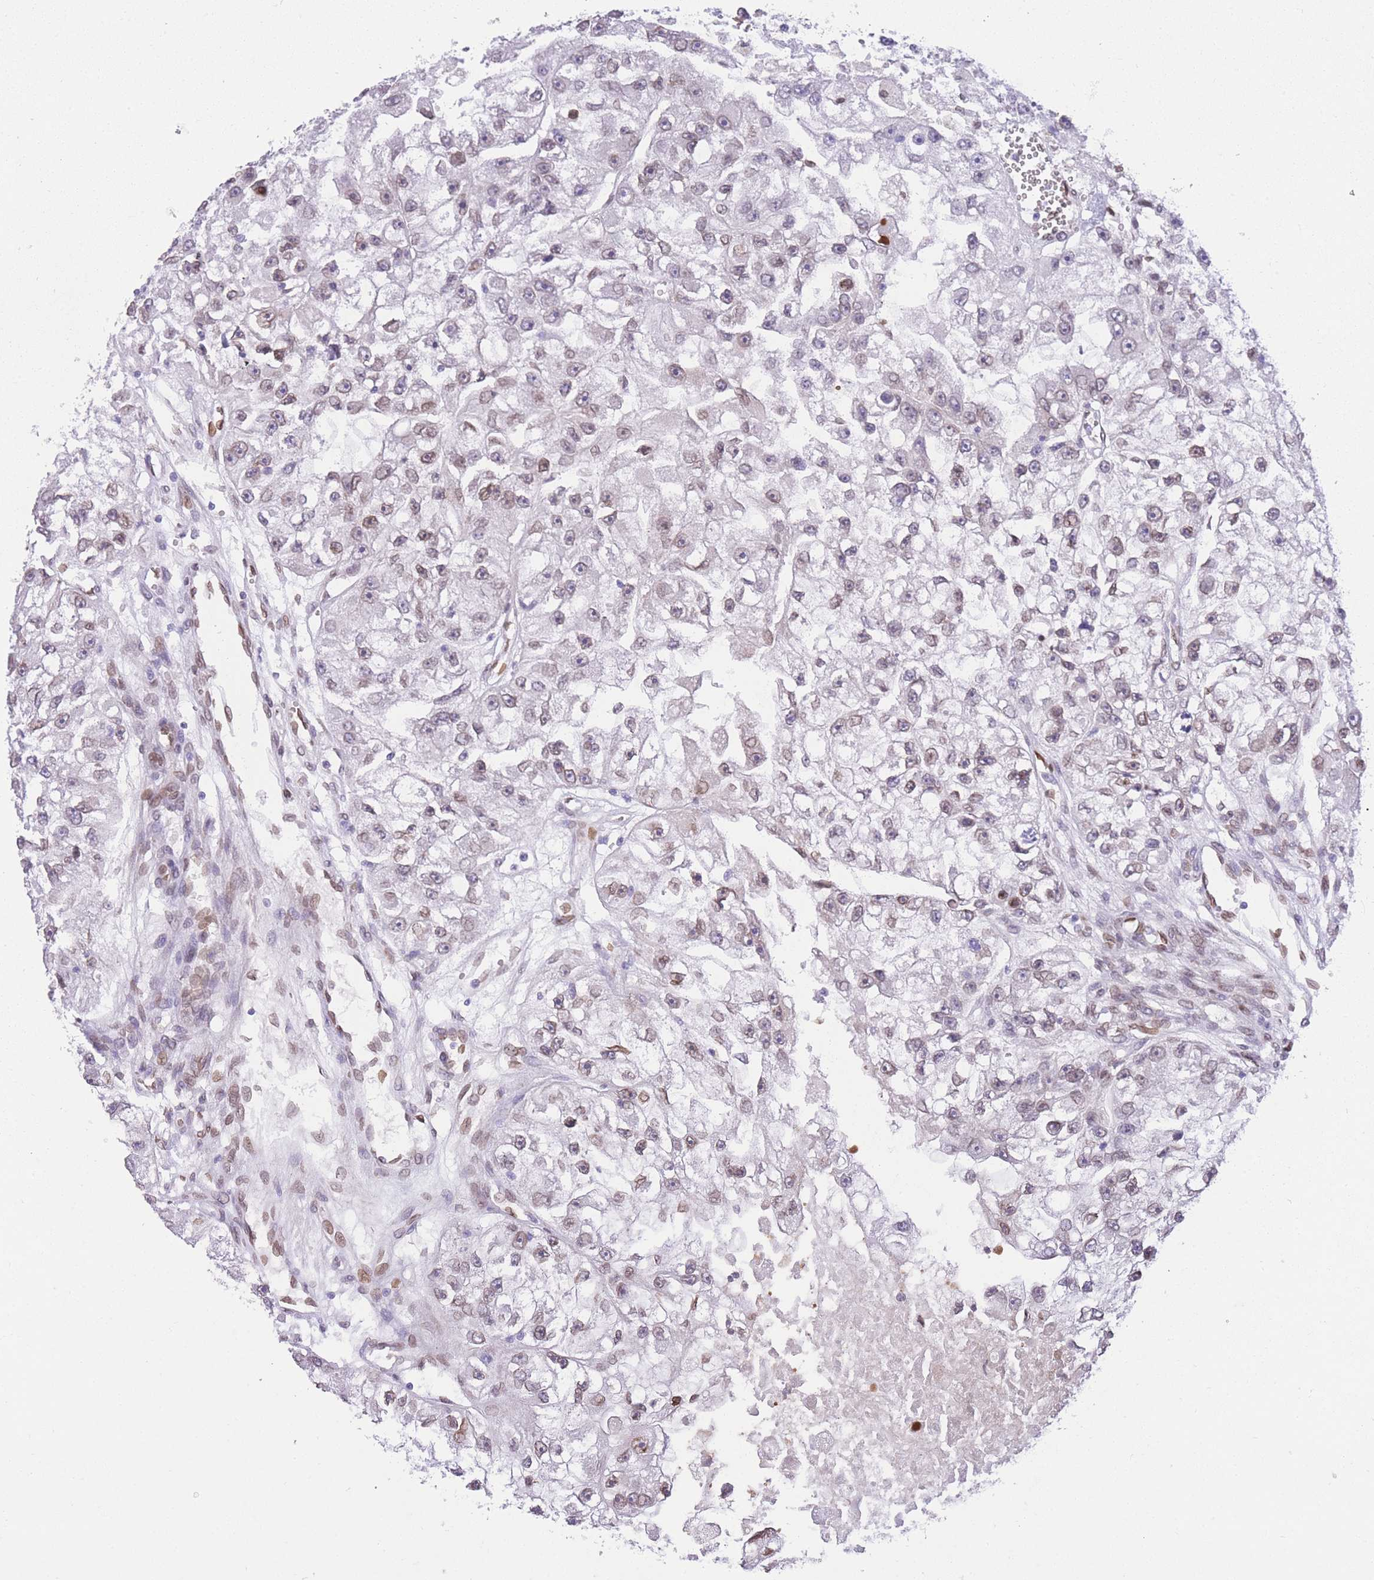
{"staining": {"intensity": "weak", "quantity": ">75%", "location": "cytoplasmic/membranous,nuclear"}, "tissue": "renal cancer", "cell_type": "Tumor cells", "image_type": "cancer", "snomed": [{"axis": "morphology", "description": "Adenocarcinoma, NOS"}, {"axis": "topography", "description": "Kidney"}], "caption": "Adenocarcinoma (renal) tissue shows weak cytoplasmic/membranous and nuclear staining in approximately >75% of tumor cells, visualized by immunohistochemistry. The protein is stained brown, and the nuclei are stained in blue (DAB IHC with brightfield microscopy, high magnification).", "gene": "OR10AD1", "patient": {"sex": "male", "age": 63}}